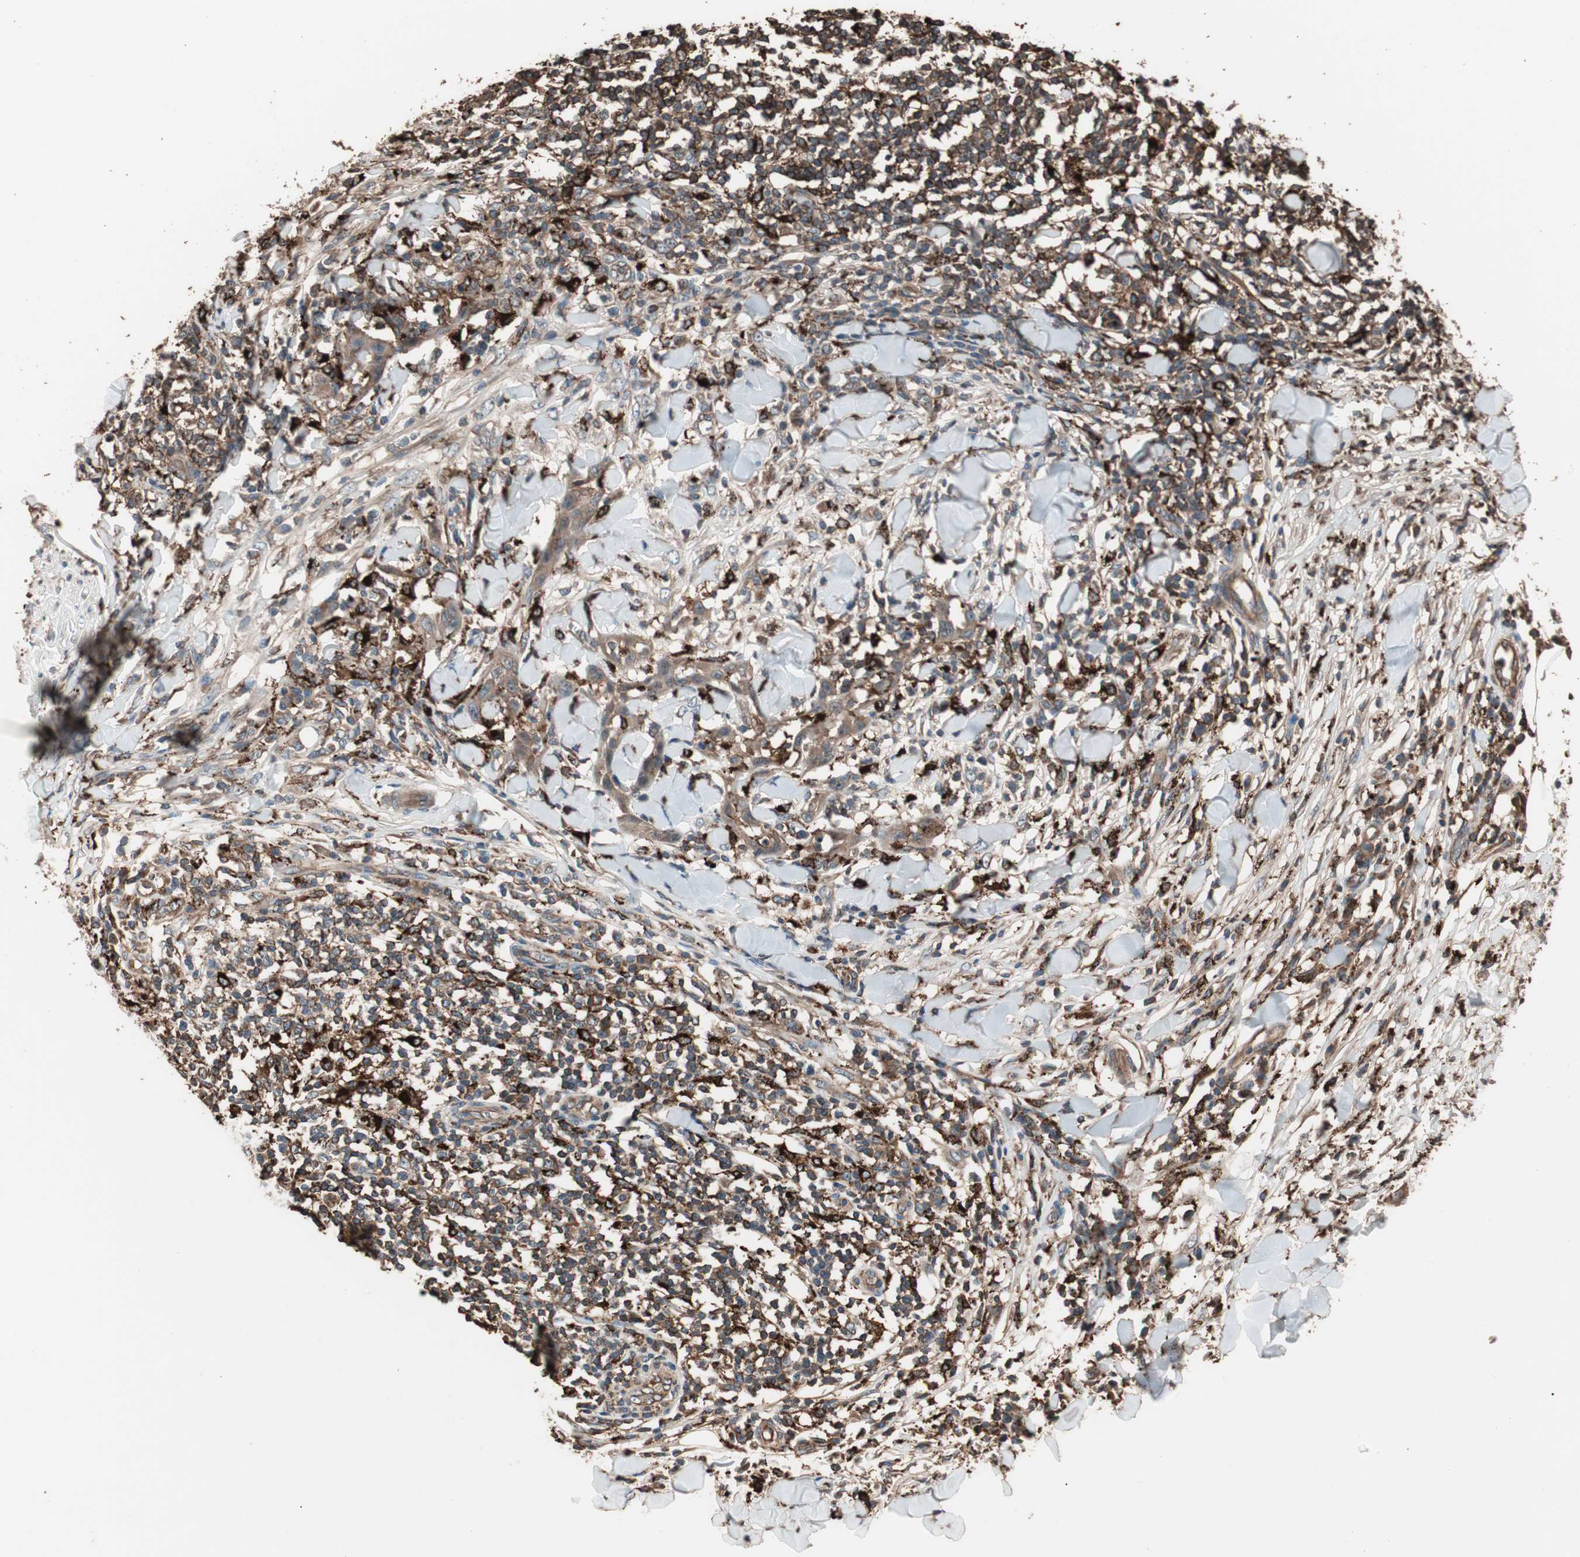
{"staining": {"intensity": "moderate", "quantity": ">75%", "location": "cytoplasmic/membranous"}, "tissue": "skin cancer", "cell_type": "Tumor cells", "image_type": "cancer", "snomed": [{"axis": "morphology", "description": "Squamous cell carcinoma, NOS"}, {"axis": "topography", "description": "Skin"}], "caption": "The image shows immunohistochemical staining of squamous cell carcinoma (skin). There is moderate cytoplasmic/membranous expression is present in approximately >75% of tumor cells.", "gene": "CCT3", "patient": {"sex": "male", "age": 24}}